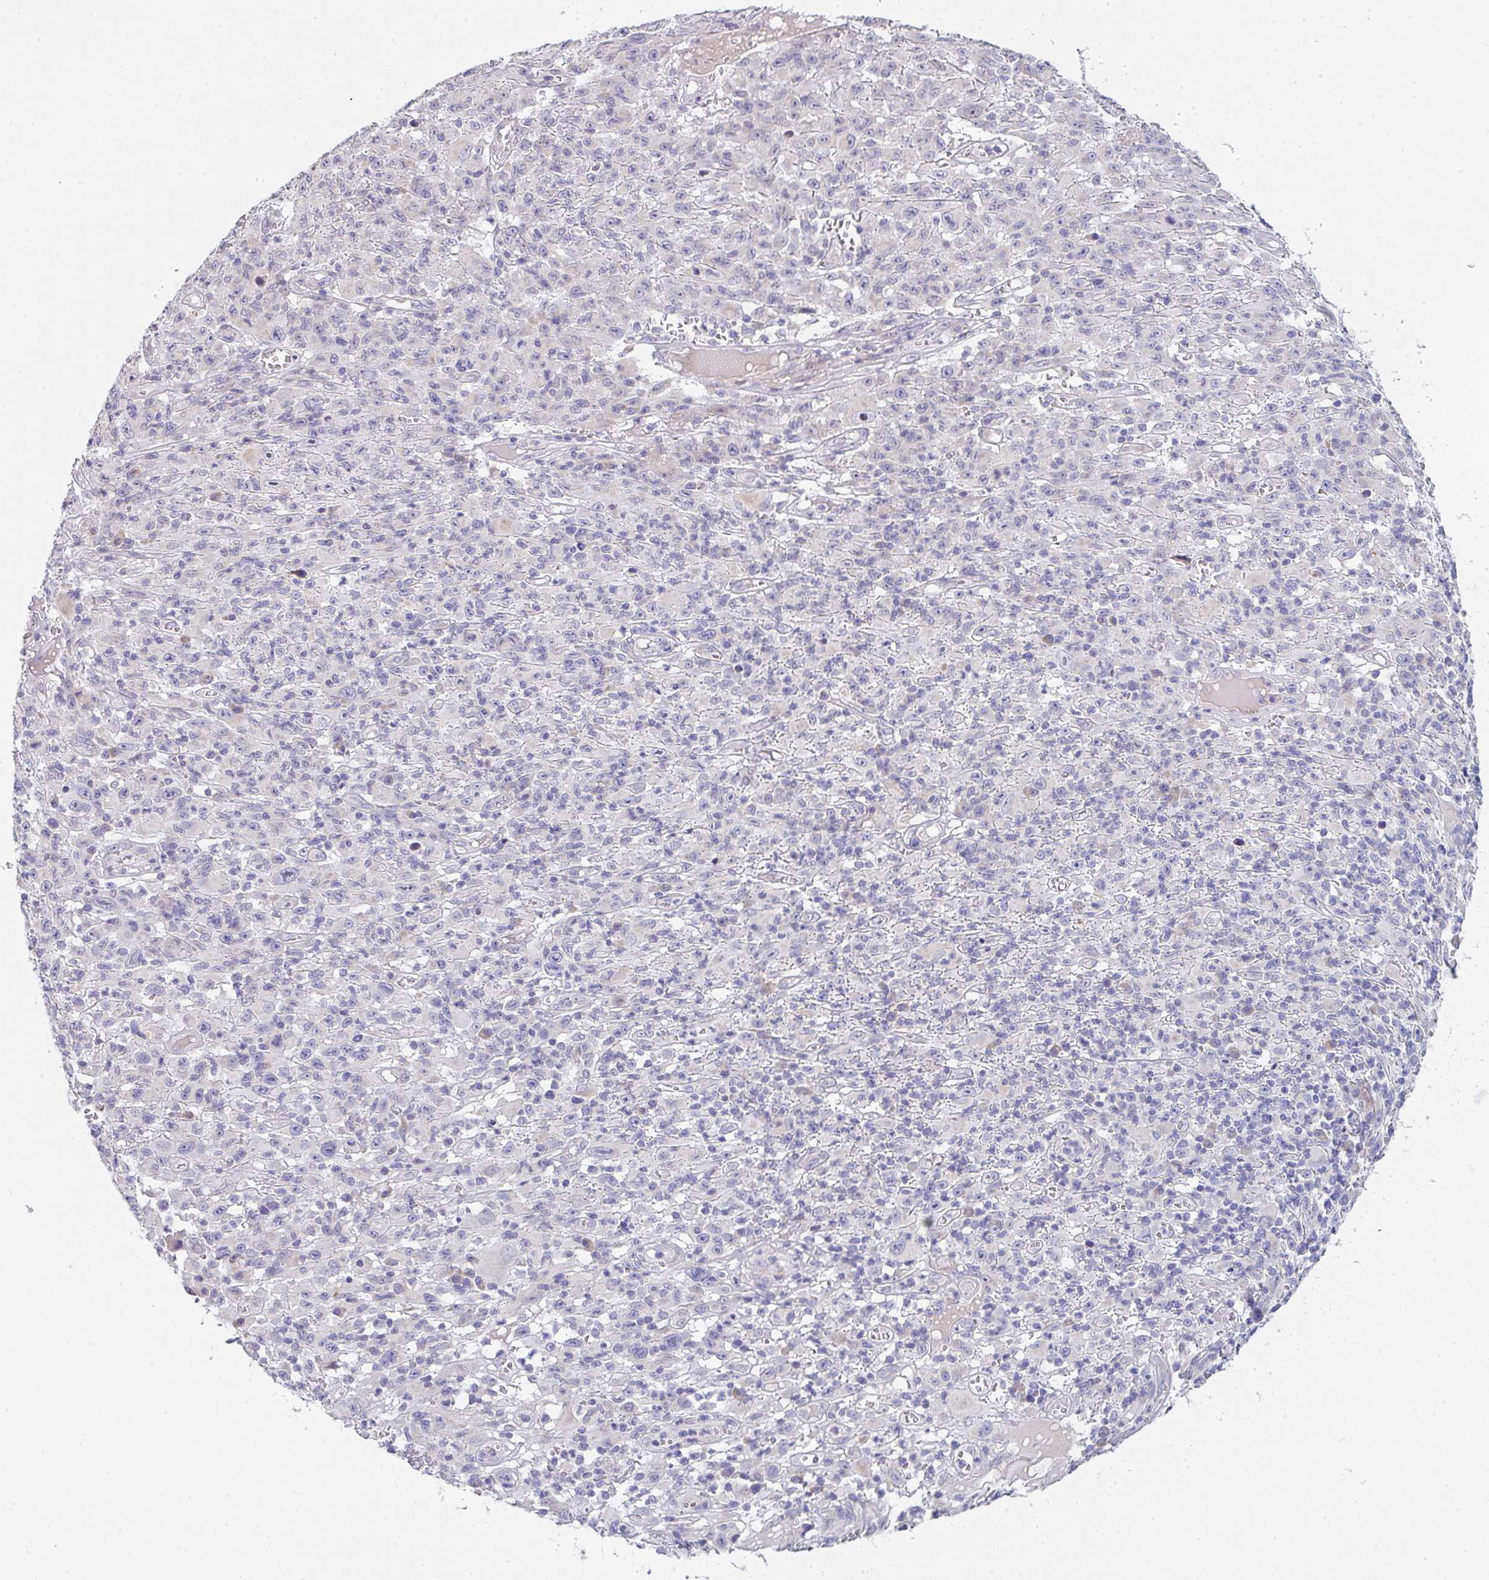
{"staining": {"intensity": "negative", "quantity": "none", "location": "none"}, "tissue": "melanoma", "cell_type": "Tumor cells", "image_type": "cancer", "snomed": [{"axis": "morphology", "description": "Malignant melanoma, NOS"}, {"axis": "topography", "description": "Skin"}], "caption": "A histopathology image of human malignant melanoma is negative for staining in tumor cells.", "gene": "CACNA1S", "patient": {"sex": "male", "age": 46}}